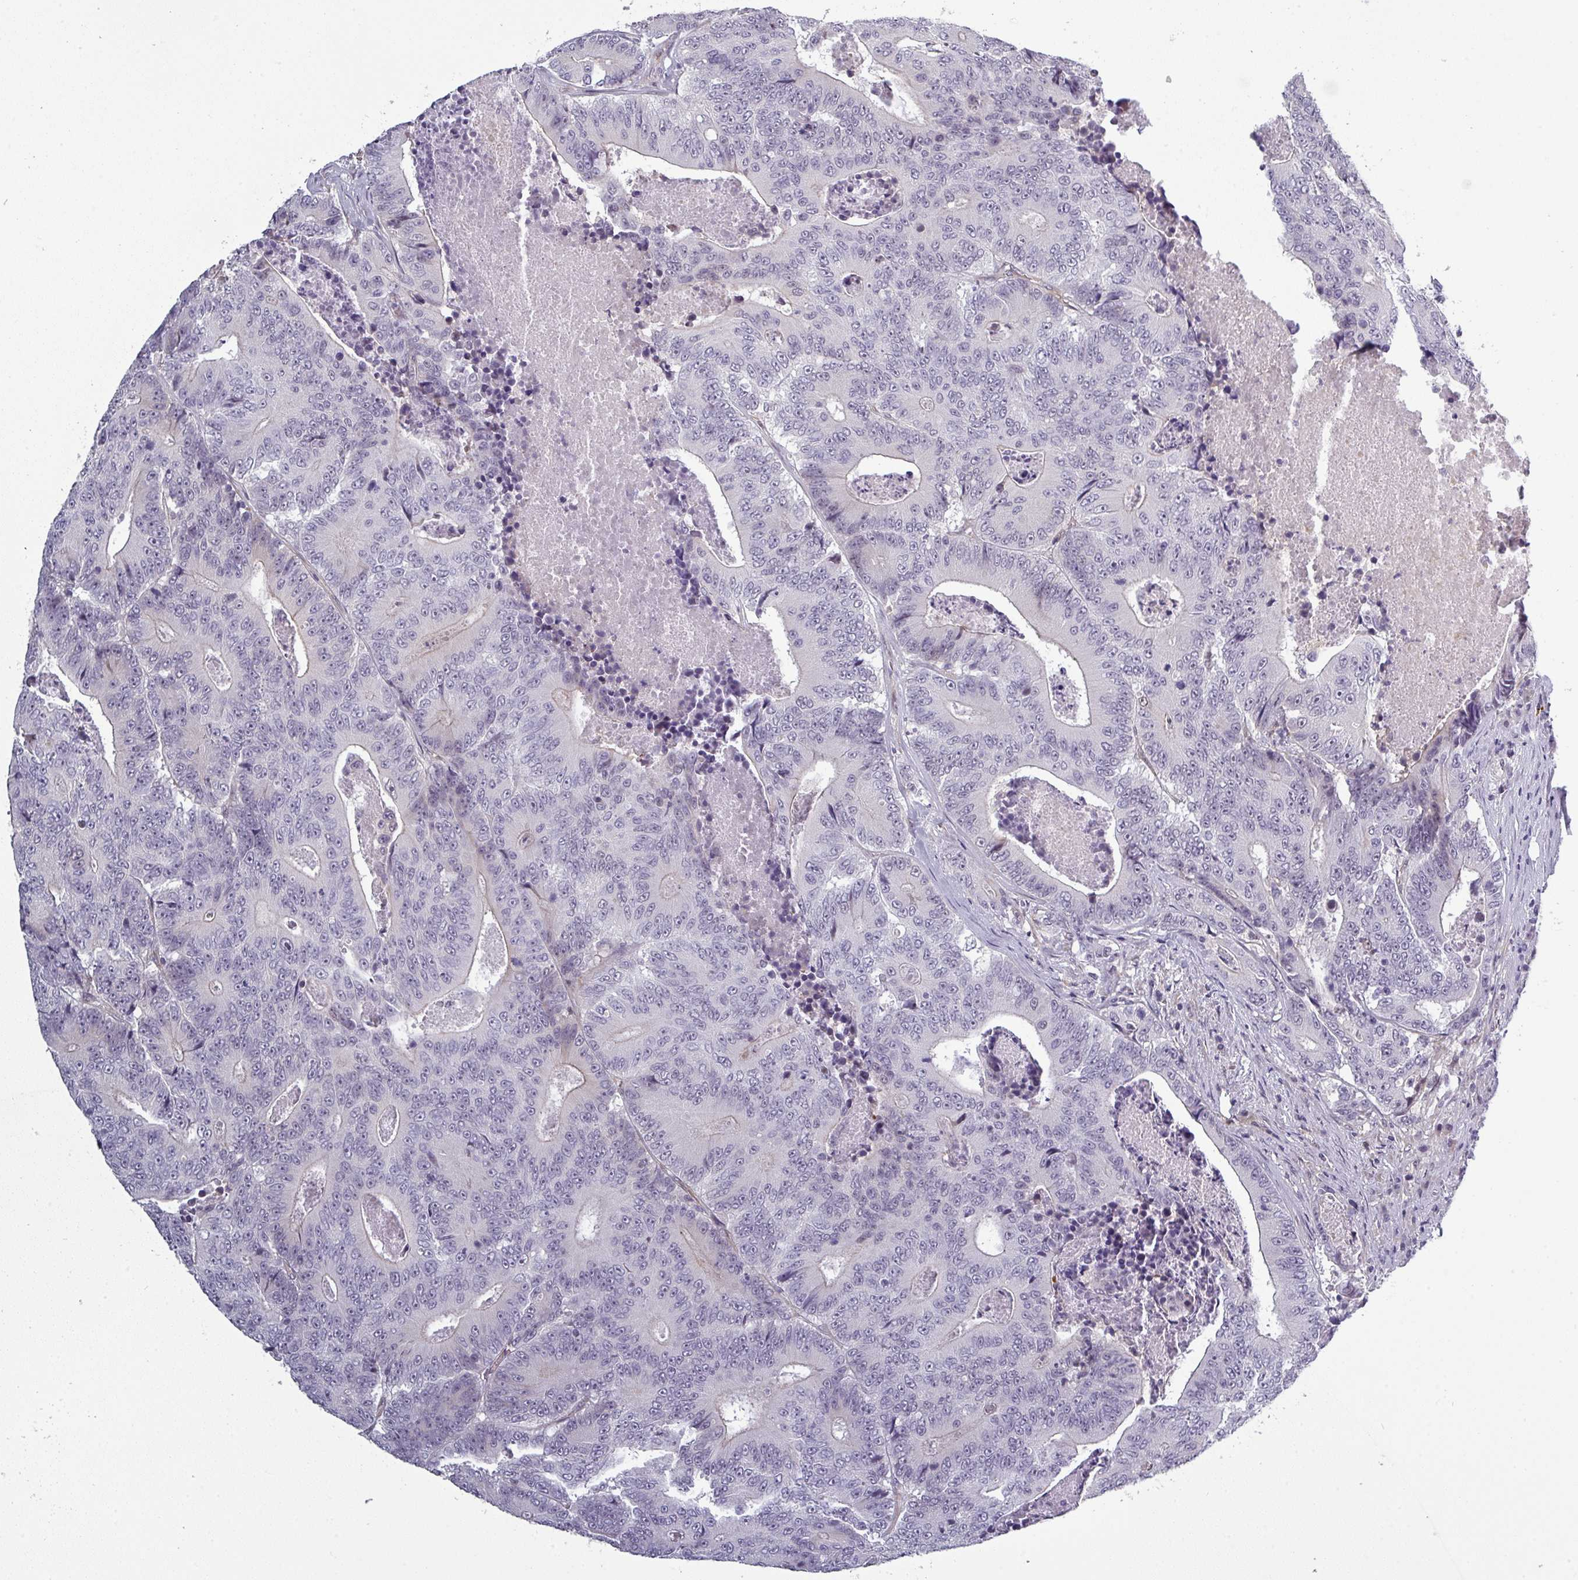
{"staining": {"intensity": "negative", "quantity": "none", "location": "none"}, "tissue": "colorectal cancer", "cell_type": "Tumor cells", "image_type": "cancer", "snomed": [{"axis": "morphology", "description": "Adenocarcinoma, NOS"}, {"axis": "topography", "description": "Colon"}], "caption": "High magnification brightfield microscopy of colorectal adenocarcinoma stained with DAB (brown) and counterstained with hematoxylin (blue): tumor cells show no significant expression. The staining was performed using DAB (3,3'-diaminobenzidine) to visualize the protein expression in brown, while the nuclei were stained in blue with hematoxylin (Magnification: 20x).", "gene": "PRAMEF12", "patient": {"sex": "male", "age": 83}}